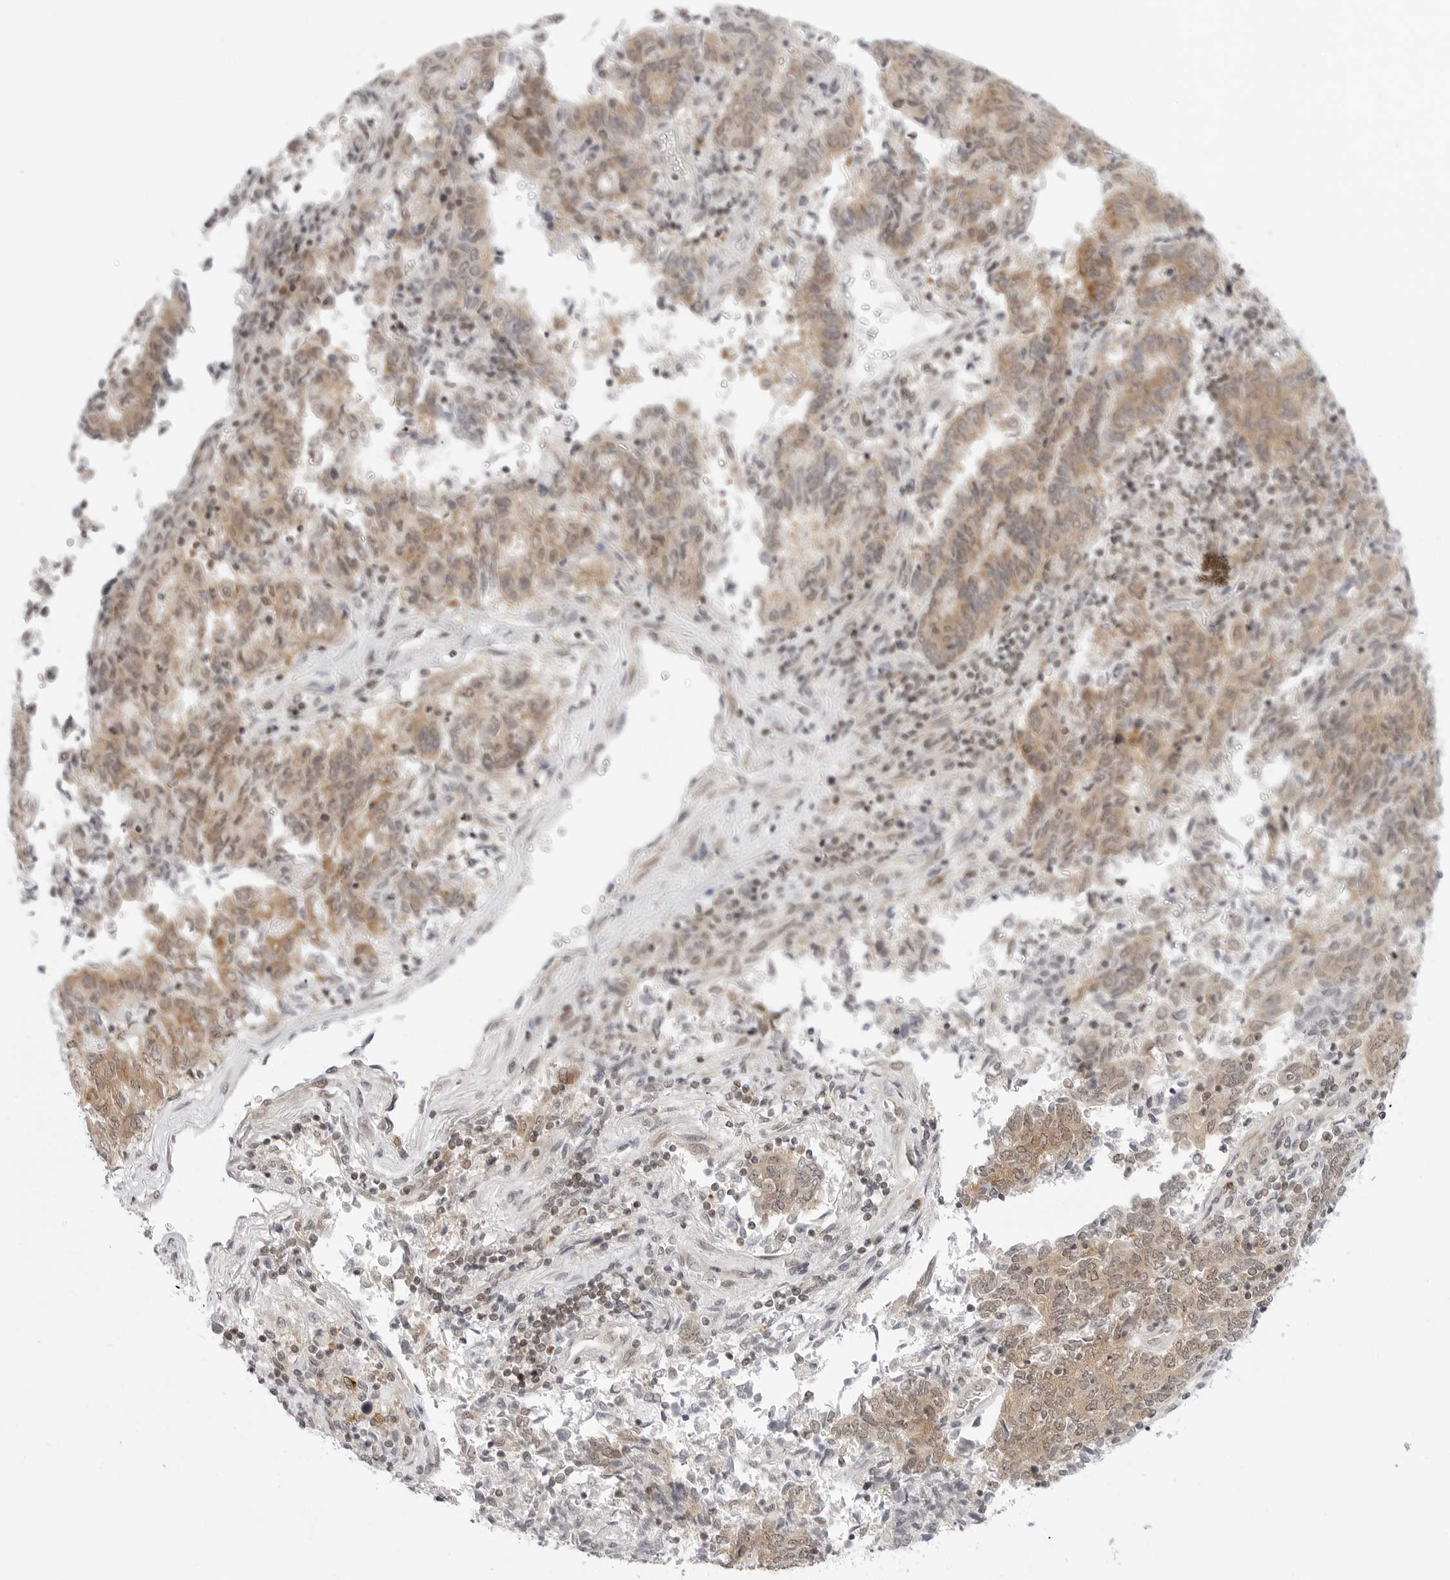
{"staining": {"intensity": "moderate", "quantity": "25%-75%", "location": "cytoplasmic/membranous"}, "tissue": "endometrial cancer", "cell_type": "Tumor cells", "image_type": "cancer", "snomed": [{"axis": "morphology", "description": "Adenocarcinoma, NOS"}, {"axis": "topography", "description": "Endometrium"}], "caption": "Immunohistochemical staining of human endometrial cancer exhibits moderate cytoplasmic/membranous protein positivity in approximately 25%-75% of tumor cells. (Brightfield microscopy of DAB IHC at high magnification).", "gene": "PPP2R5C", "patient": {"sex": "female", "age": 80}}